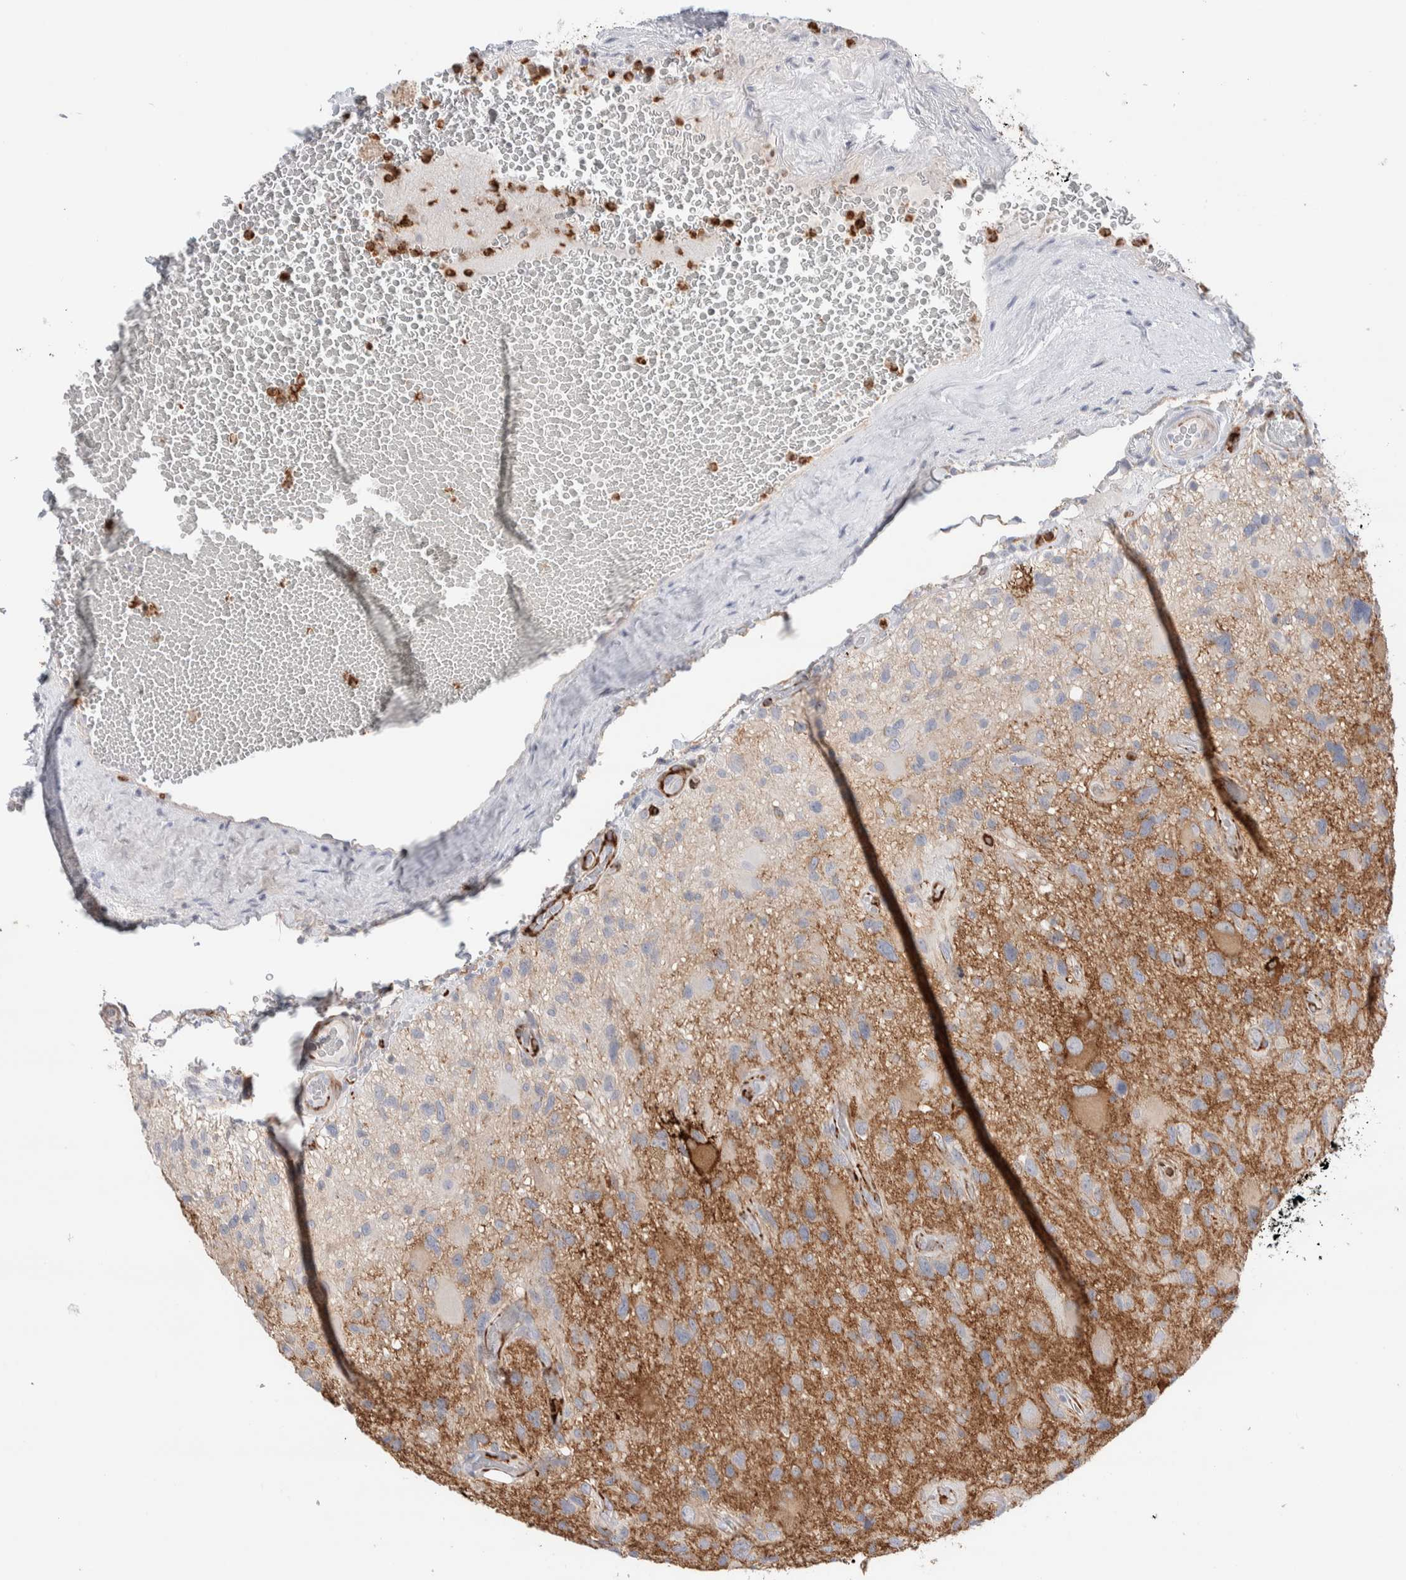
{"staining": {"intensity": "moderate", "quantity": "25%-75%", "location": "cytoplasmic/membranous"}, "tissue": "glioma", "cell_type": "Tumor cells", "image_type": "cancer", "snomed": [{"axis": "morphology", "description": "Glioma, malignant, High grade"}, {"axis": "topography", "description": "Brain"}], "caption": "Immunohistochemical staining of malignant glioma (high-grade) displays medium levels of moderate cytoplasmic/membranous expression in approximately 25%-75% of tumor cells.", "gene": "SEPTIN4", "patient": {"sex": "male", "age": 33}}